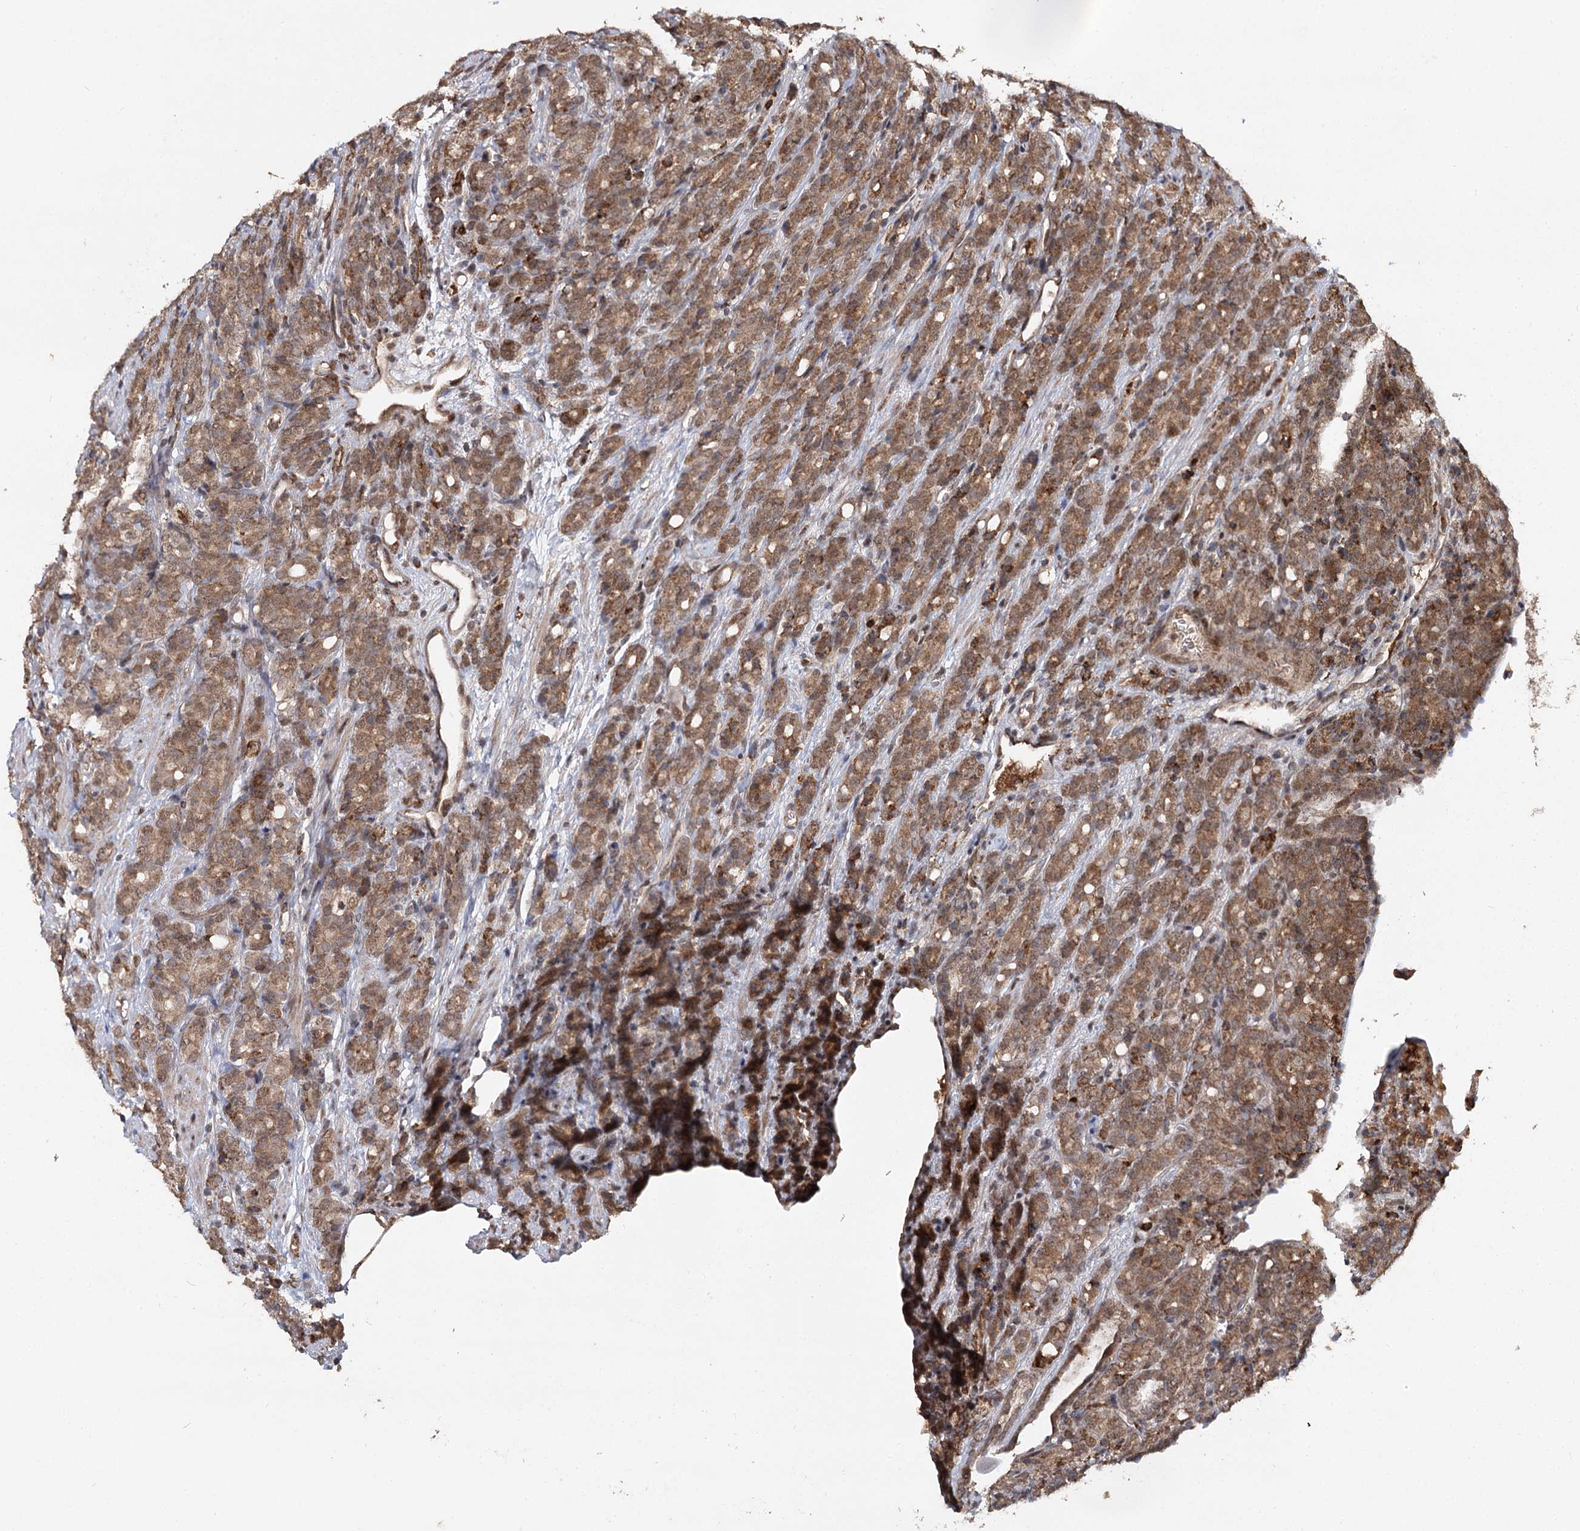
{"staining": {"intensity": "moderate", "quantity": ">75%", "location": "cytoplasmic/membranous"}, "tissue": "prostate cancer", "cell_type": "Tumor cells", "image_type": "cancer", "snomed": [{"axis": "morphology", "description": "Adenocarcinoma, High grade"}, {"axis": "topography", "description": "Prostate"}], "caption": "Brown immunohistochemical staining in human adenocarcinoma (high-grade) (prostate) exhibits moderate cytoplasmic/membranous expression in about >75% of tumor cells.", "gene": "ZNRF3", "patient": {"sex": "male", "age": 62}}